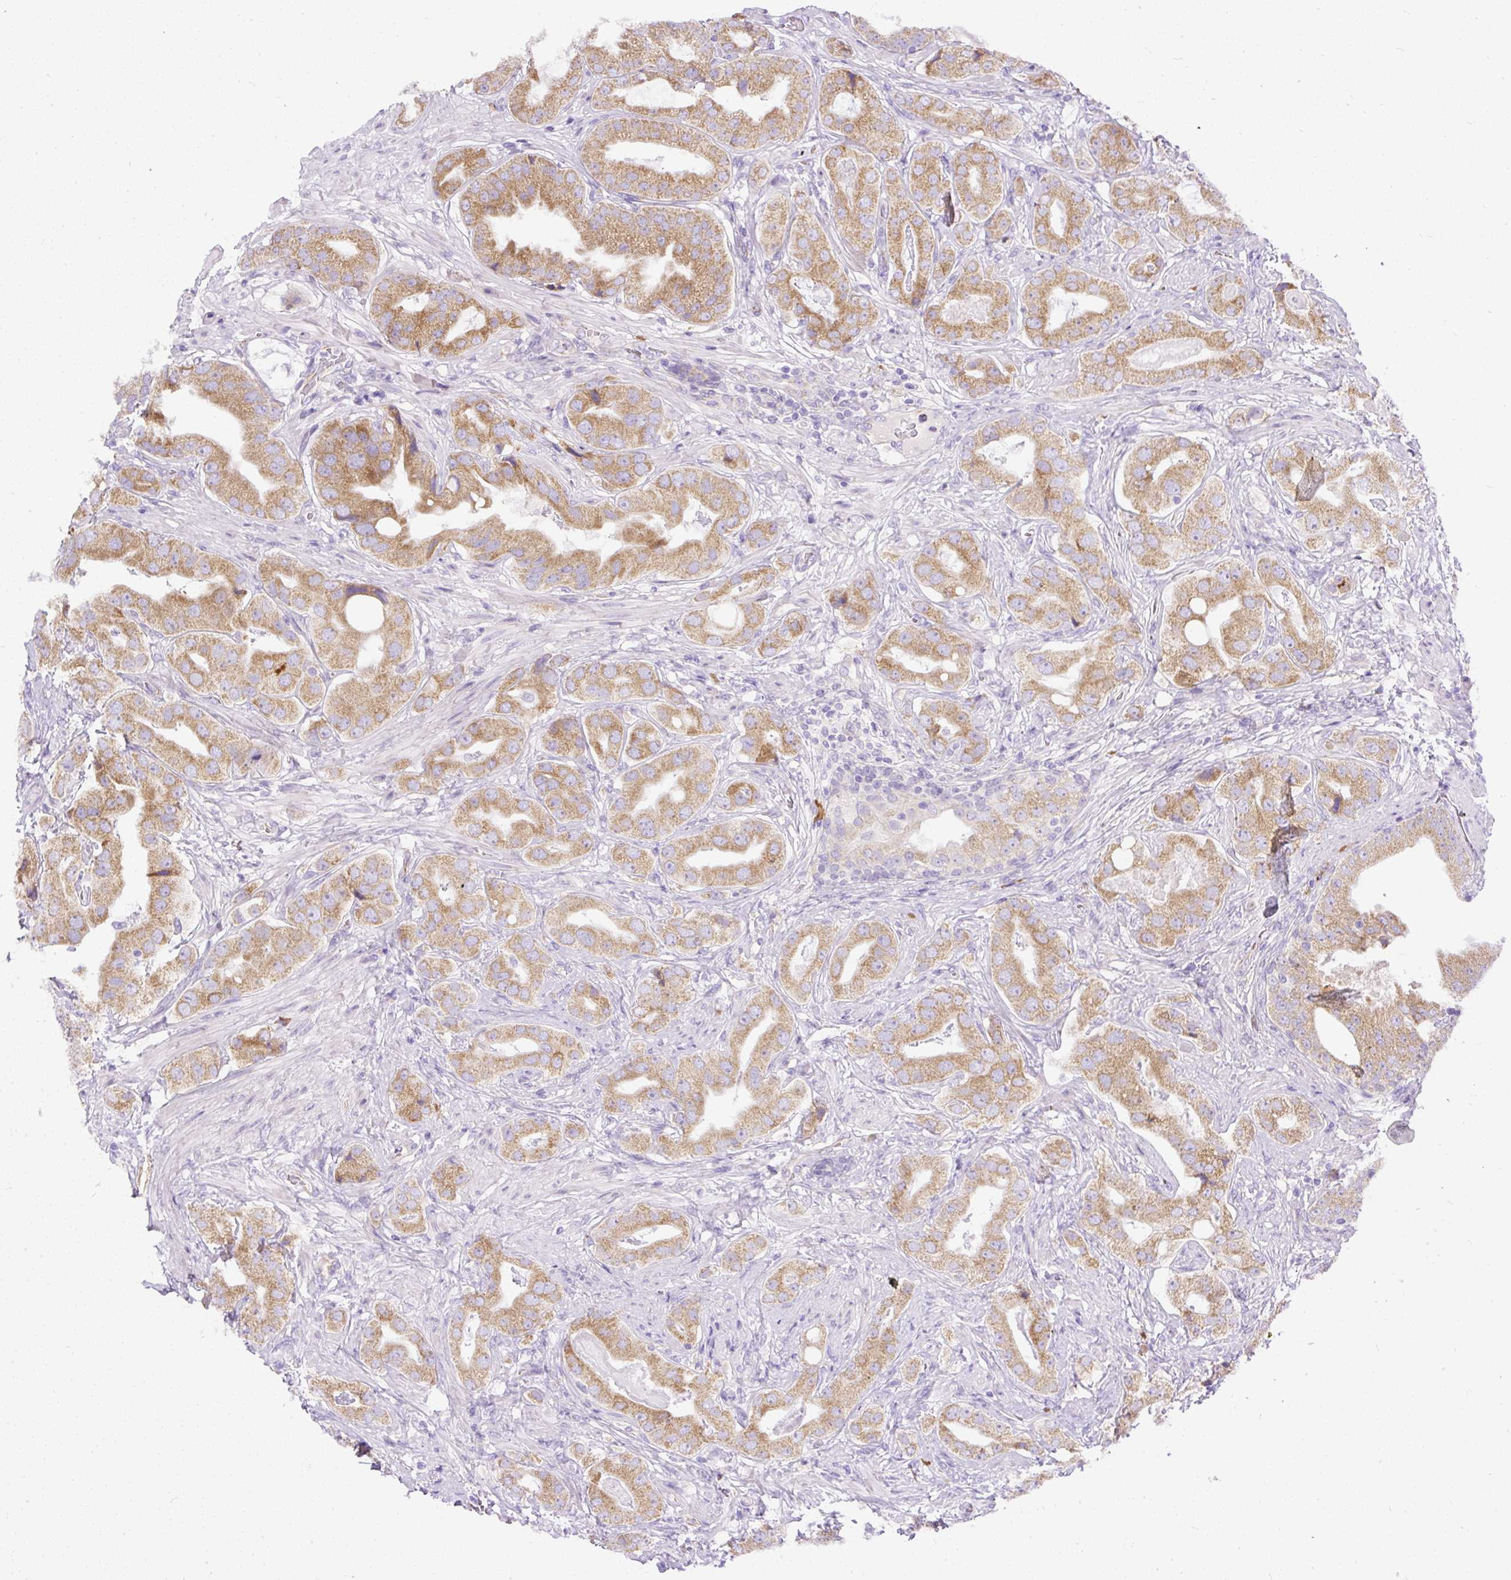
{"staining": {"intensity": "moderate", "quantity": ">75%", "location": "cytoplasmic/membranous"}, "tissue": "prostate cancer", "cell_type": "Tumor cells", "image_type": "cancer", "snomed": [{"axis": "morphology", "description": "Adenocarcinoma, High grade"}, {"axis": "topography", "description": "Prostate"}], "caption": "IHC photomicrograph of human prostate cancer stained for a protein (brown), which exhibits medium levels of moderate cytoplasmic/membranous expression in approximately >75% of tumor cells.", "gene": "SYBU", "patient": {"sex": "male", "age": 63}}